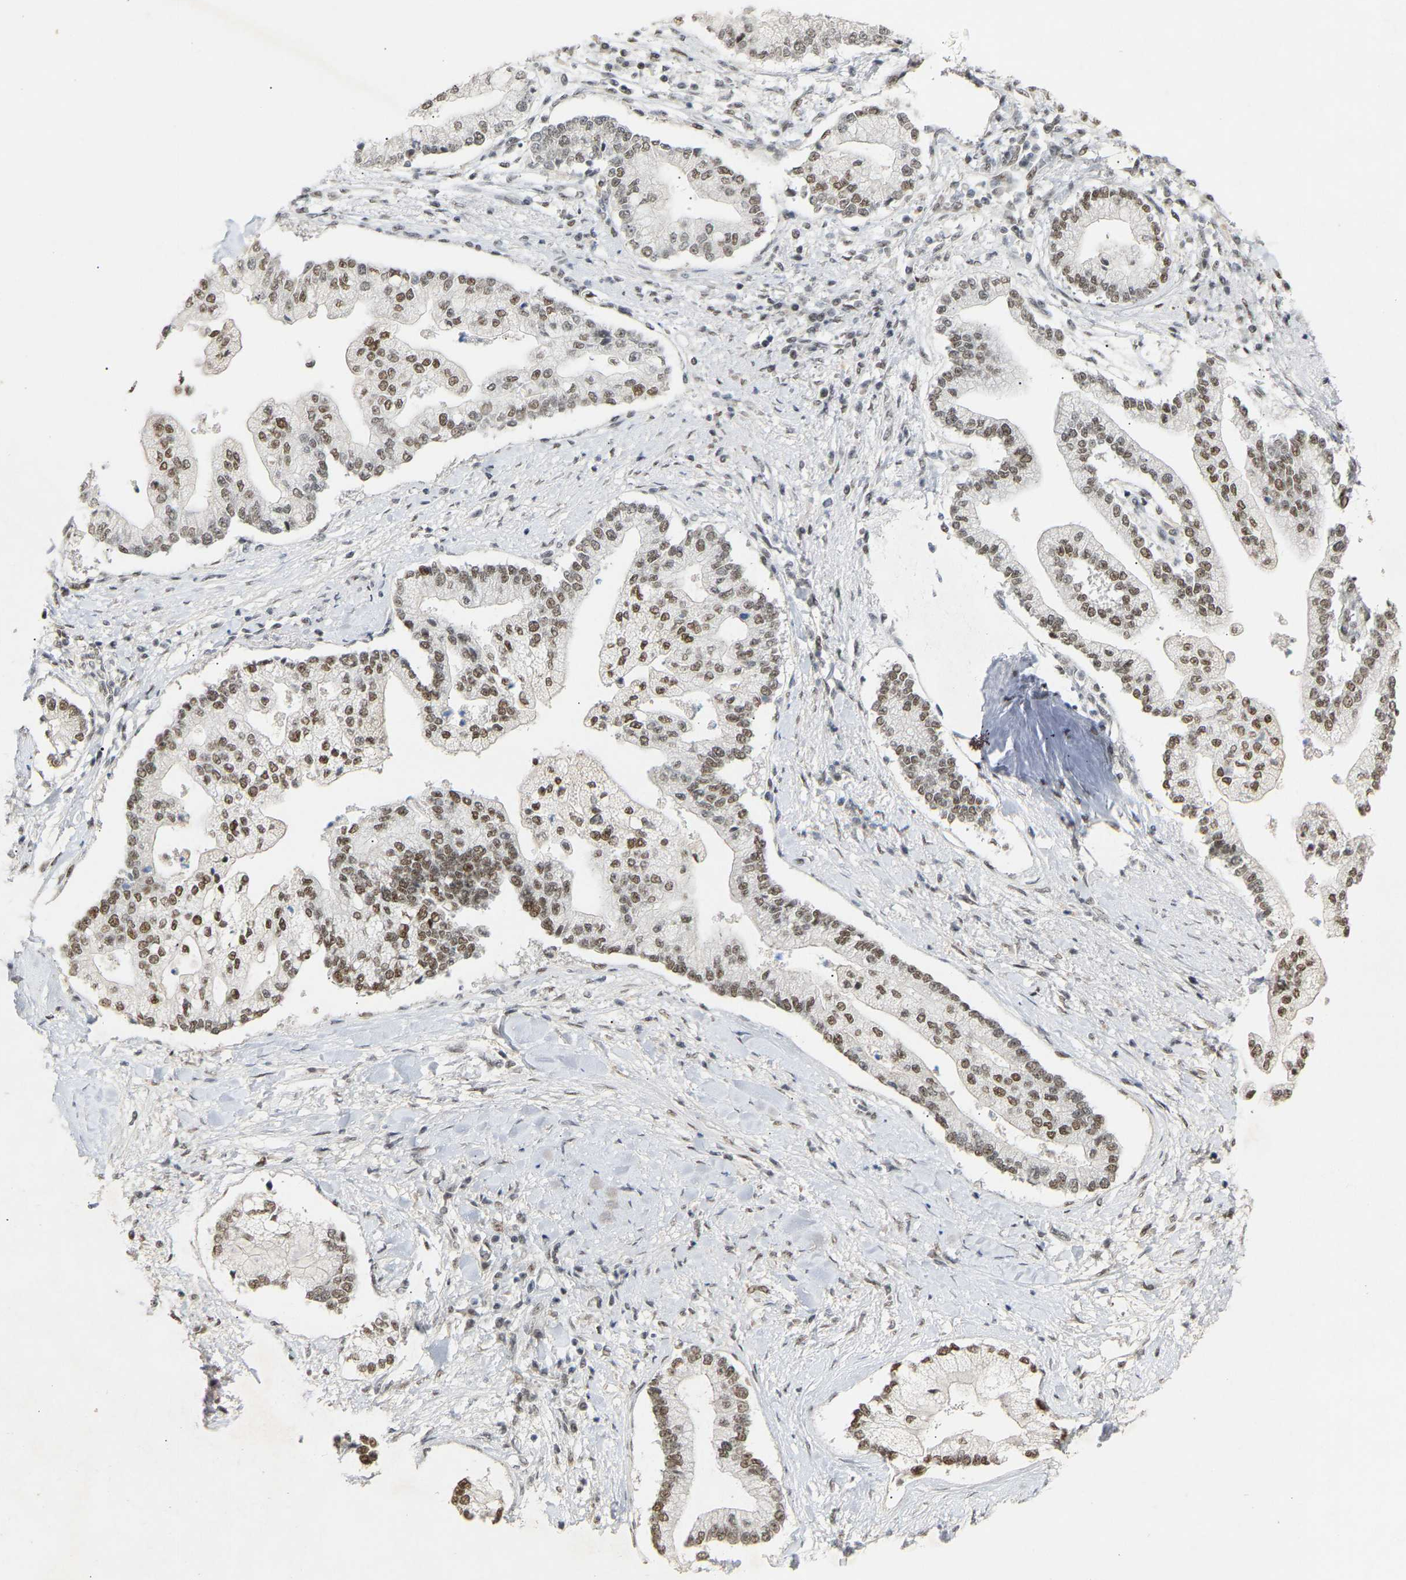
{"staining": {"intensity": "moderate", "quantity": ">75%", "location": "nuclear"}, "tissue": "liver cancer", "cell_type": "Tumor cells", "image_type": "cancer", "snomed": [{"axis": "morphology", "description": "Cholangiocarcinoma"}, {"axis": "topography", "description": "Liver"}], "caption": "An image of liver cancer (cholangiocarcinoma) stained for a protein reveals moderate nuclear brown staining in tumor cells. The staining is performed using DAB (3,3'-diaminobenzidine) brown chromogen to label protein expression. The nuclei are counter-stained blue using hematoxylin.", "gene": "NELFB", "patient": {"sex": "male", "age": 50}}